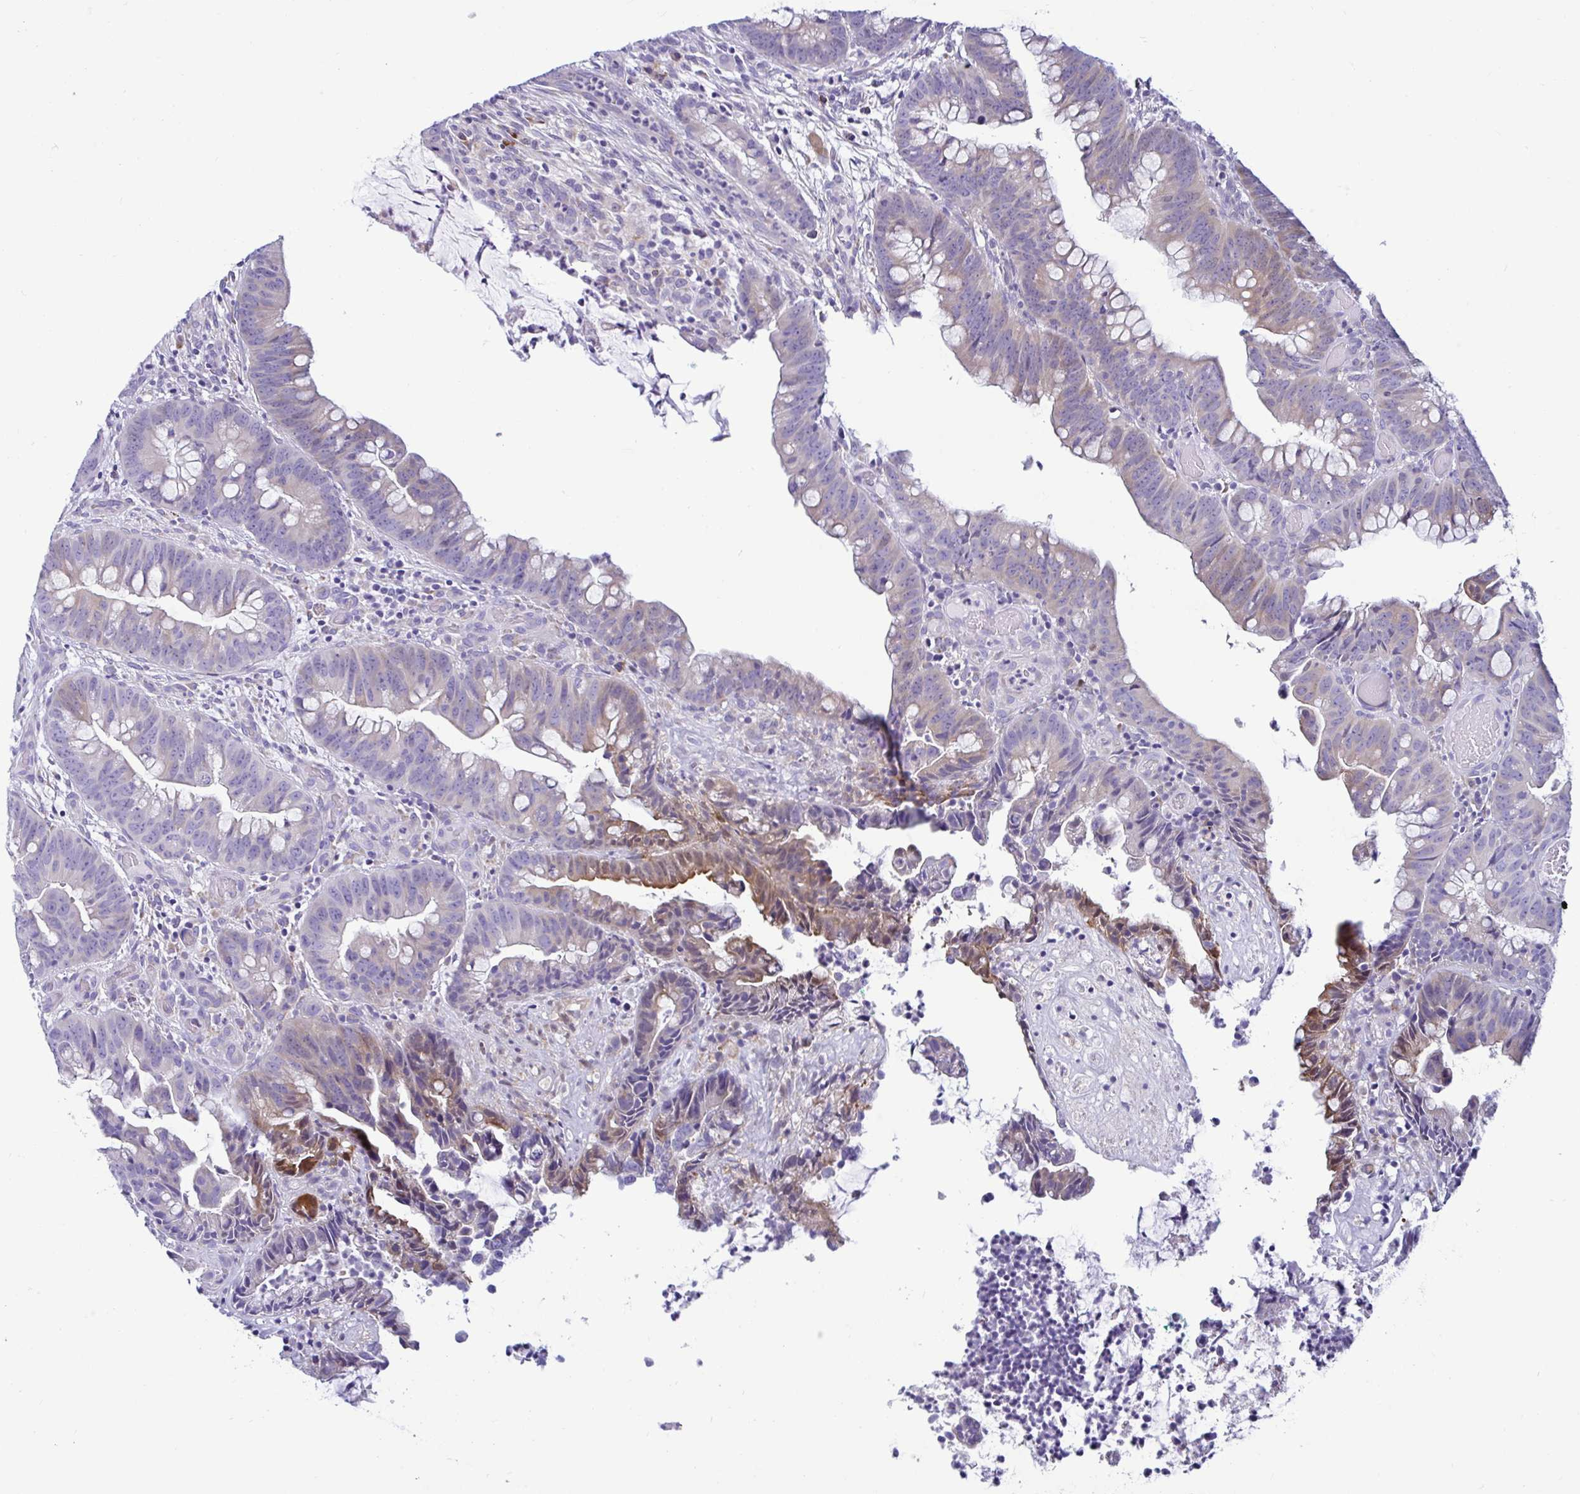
{"staining": {"intensity": "moderate", "quantity": "<25%", "location": "cytoplasmic/membranous"}, "tissue": "colorectal cancer", "cell_type": "Tumor cells", "image_type": "cancer", "snomed": [{"axis": "morphology", "description": "Adenocarcinoma, NOS"}, {"axis": "topography", "description": "Colon"}], "caption": "Colorectal cancer tissue shows moderate cytoplasmic/membranous positivity in approximately <25% of tumor cells", "gene": "TFPI2", "patient": {"sex": "male", "age": 62}}